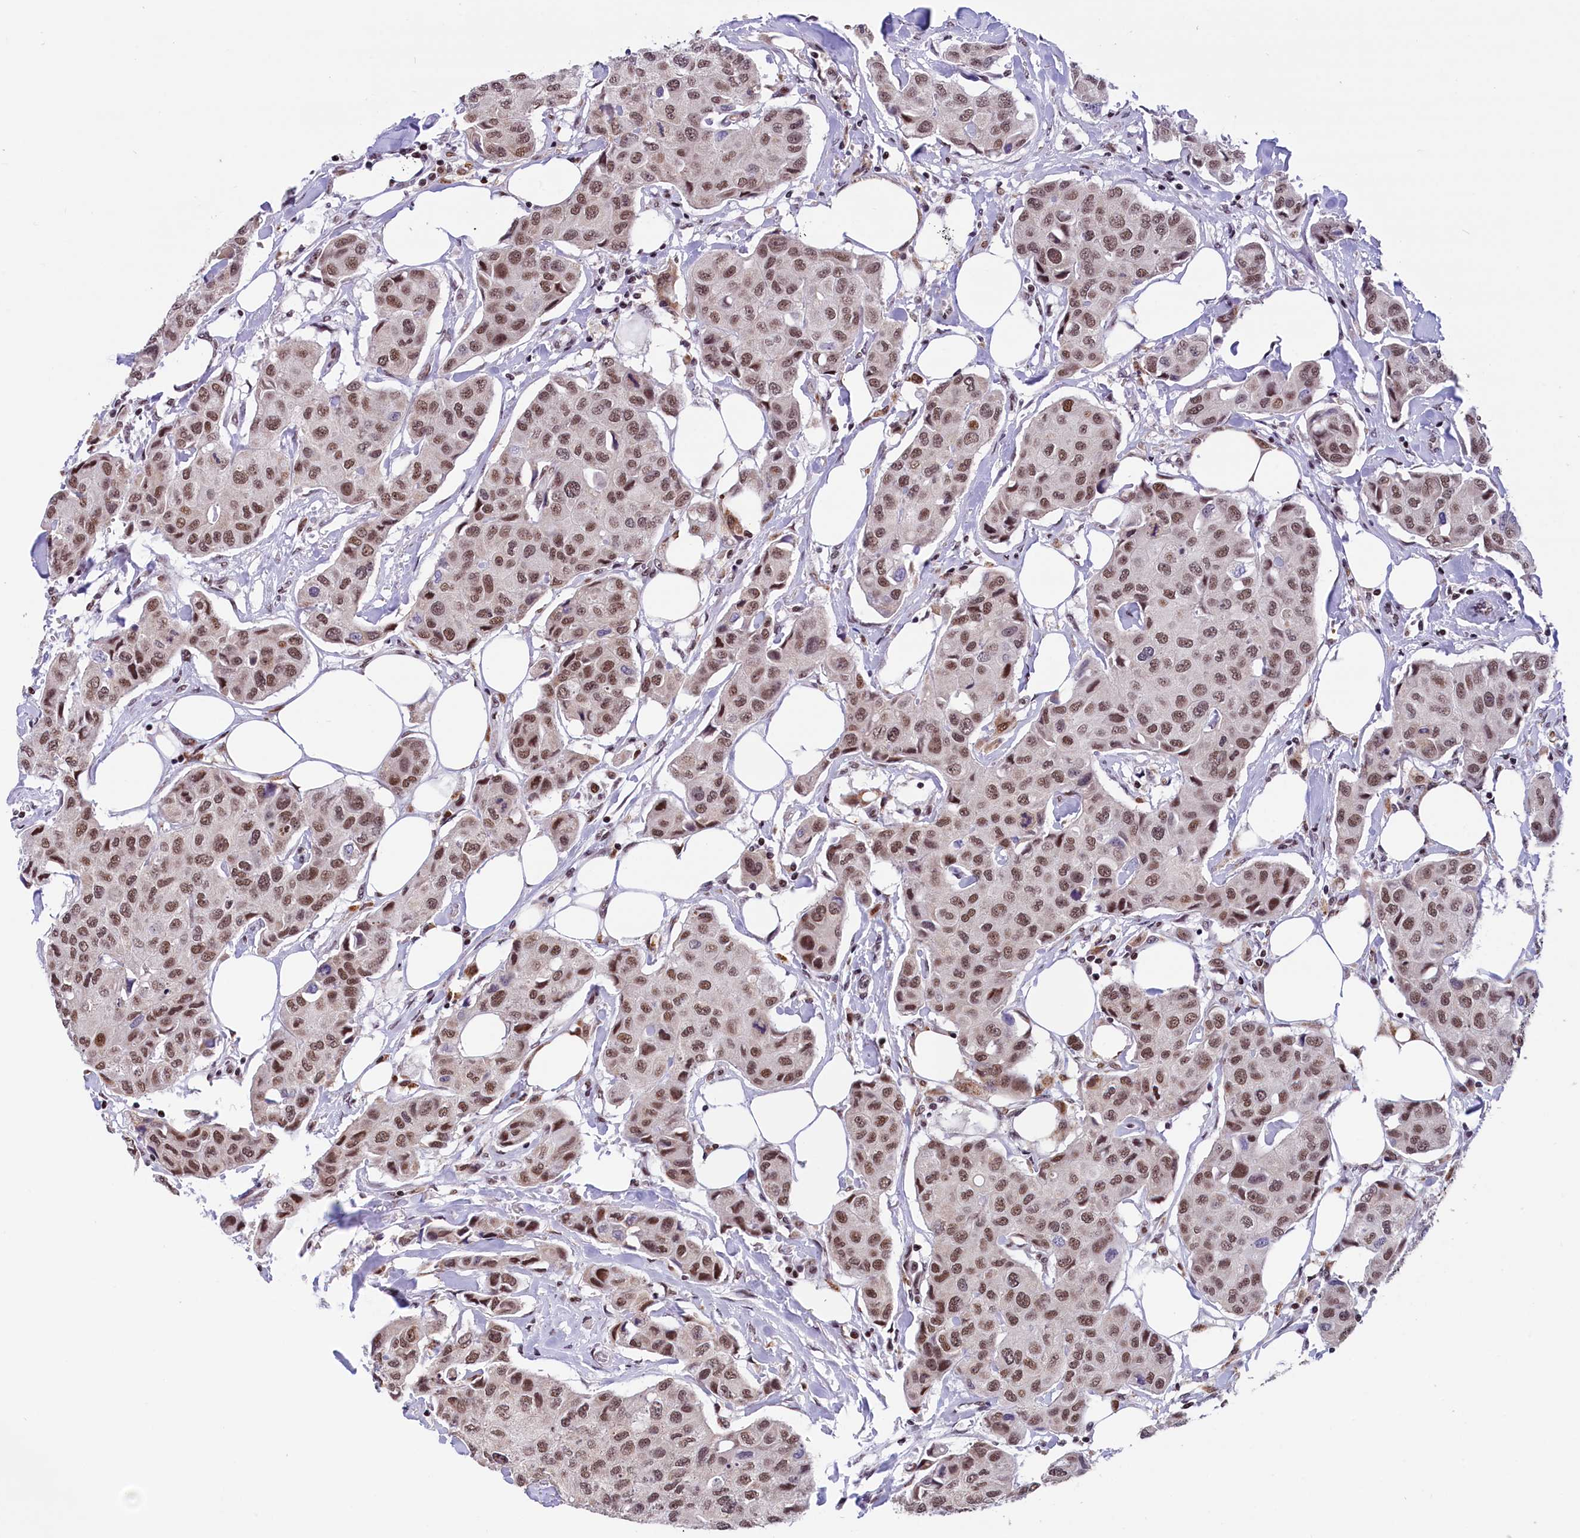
{"staining": {"intensity": "moderate", "quantity": ">75%", "location": "nuclear"}, "tissue": "breast cancer", "cell_type": "Tumor cells", "image_type": "cancer", "snomed": [{"axis": "morphology", "description": "Duct carcinoma"}, {"axis": "topography", "description": "Breast"}], "caption": "Human breast cancer stained with a protein marker shows moderate staining in tumor cells.", "gene": "CDYL2", "patient": {"sex": "female", "age": 80}}